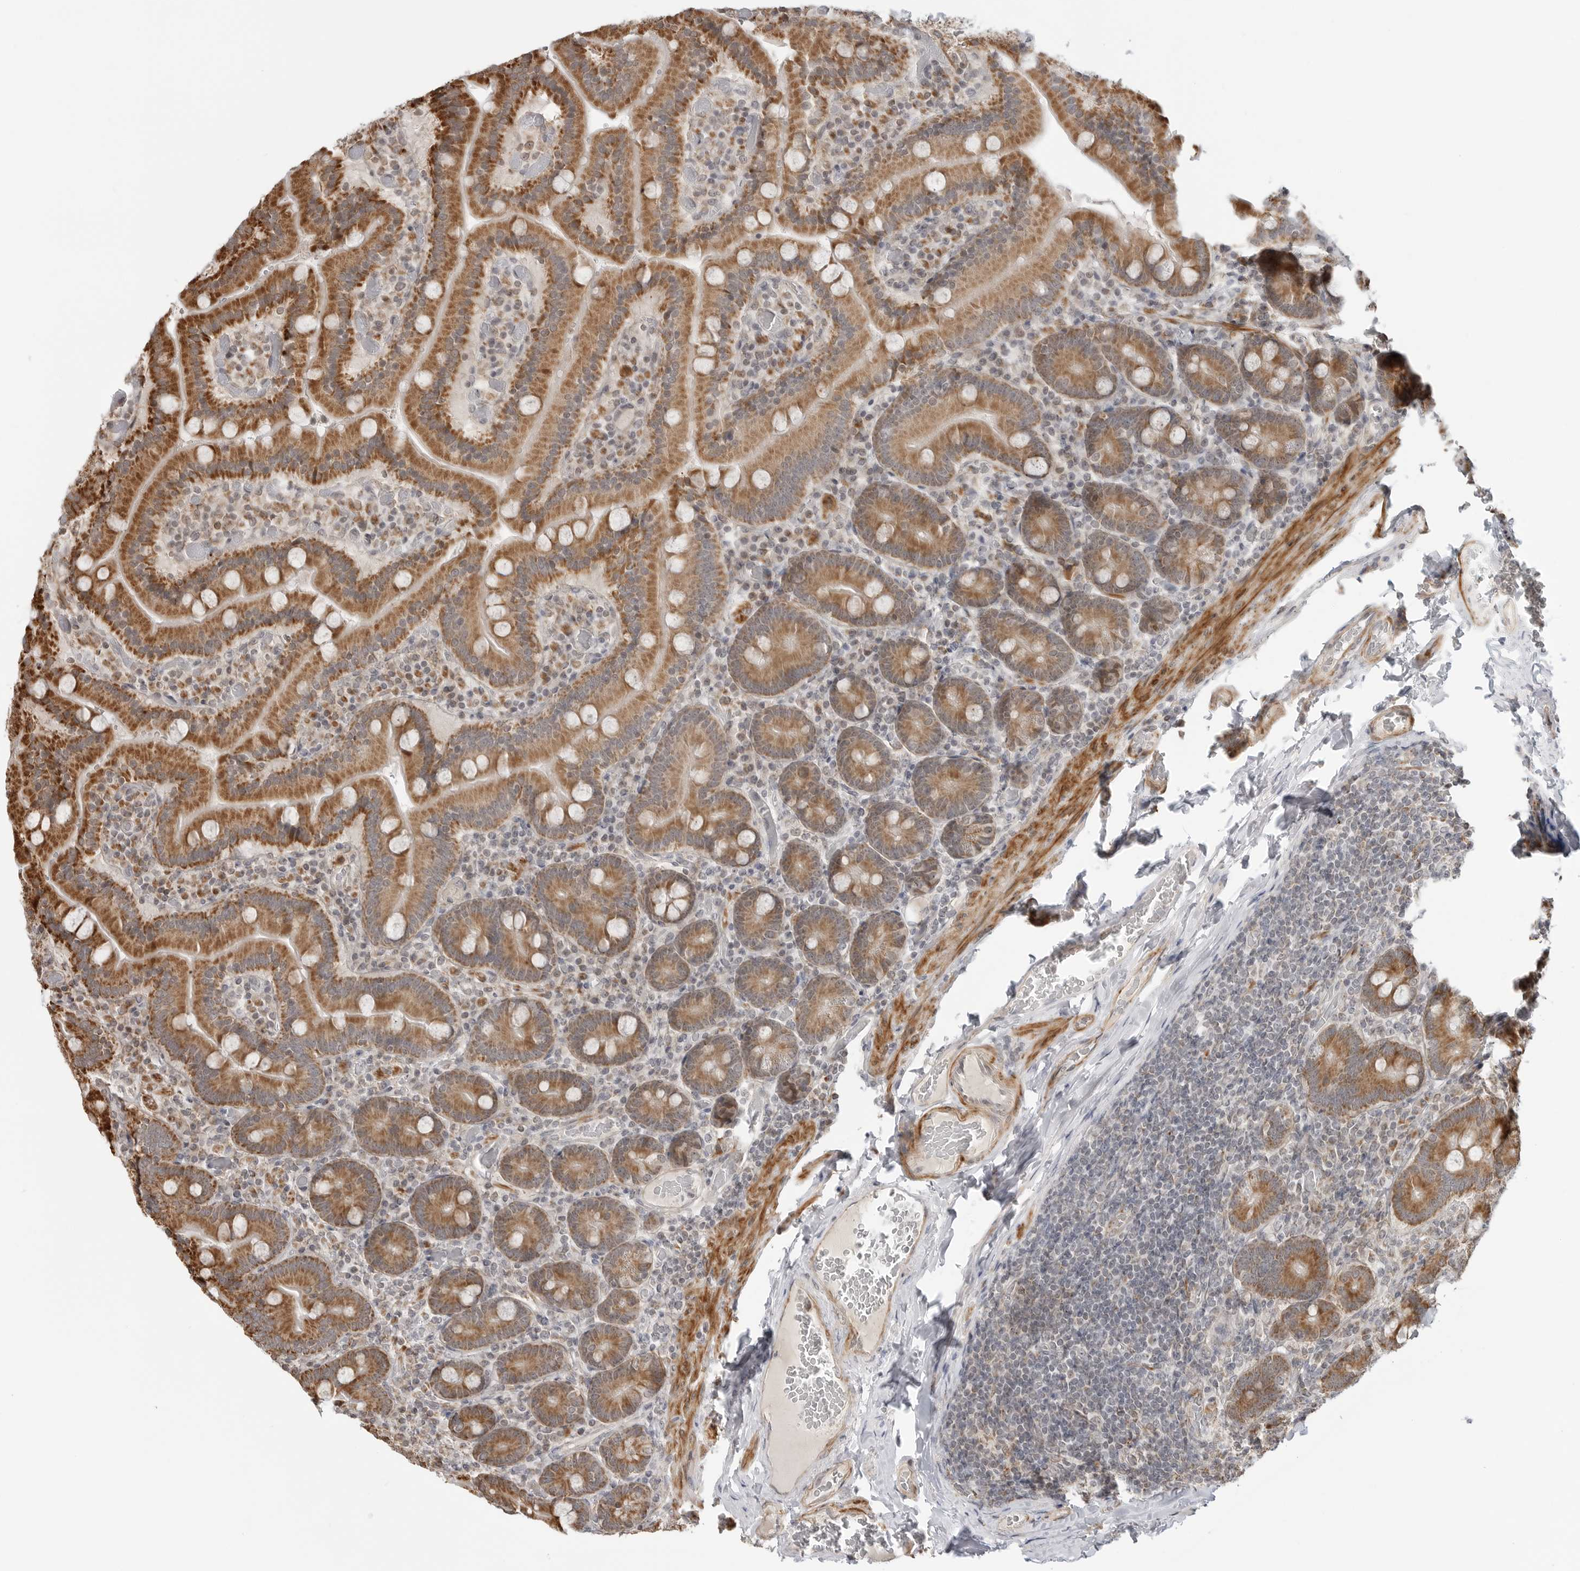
{"staining": {"intensity": "moderate", "quantity": ">75%", "location": "cytoplasmic/membranous"}, "tissue": "duodenum", "cell_type": "Glandular cells", "image_type": "normal", "snomed": [{"axis": "morphology", "description": "Normal tissue, NOS"}, {"axis": "topography", "description": "Duodenum"}], "caption": "Immunohistochemistry of unremarkable duodenum demonstrates medium levels of moderate cytoplasmic/membranous staining in approximately >75% of glandular cells.", "gene": "PEX2", "patient": {"sex": "female", "age": 62}}